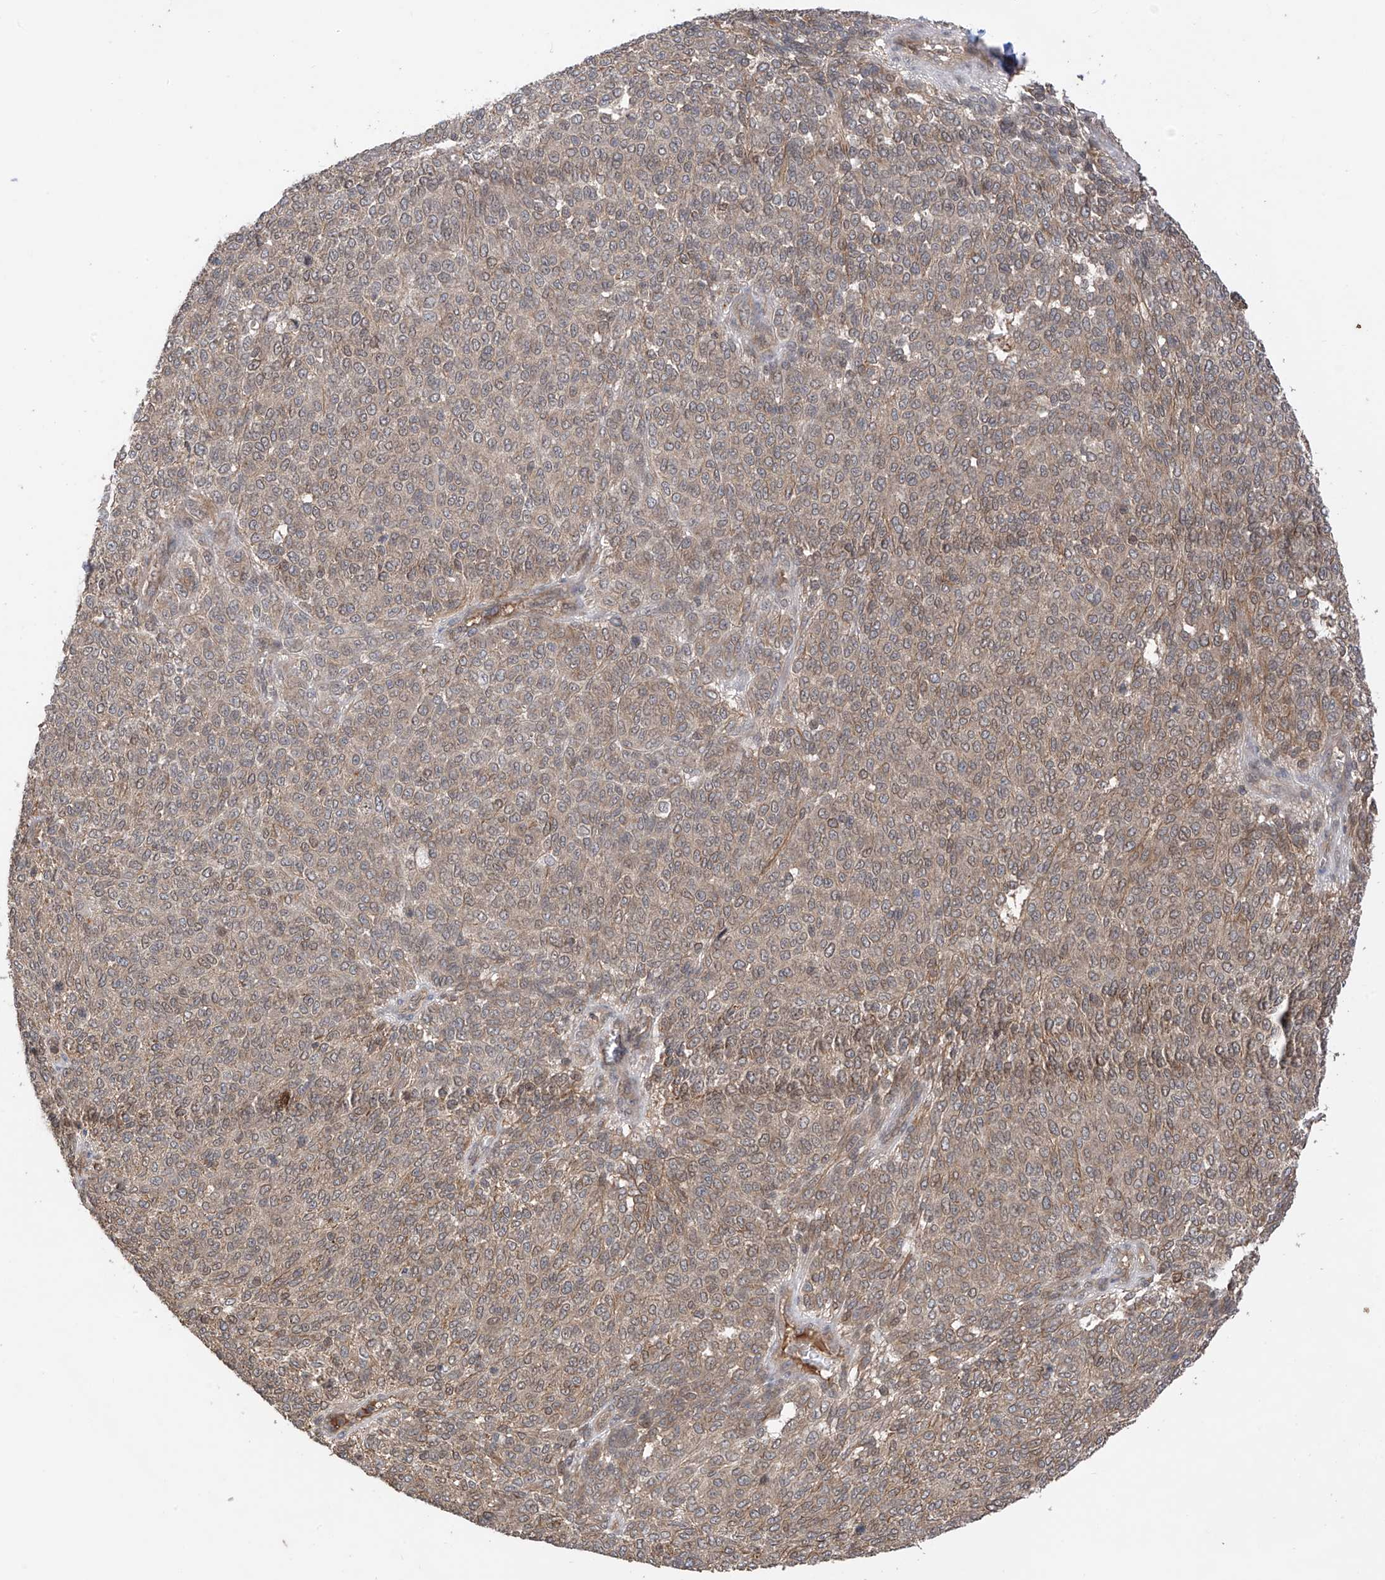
{"staining": {"intensity": "moderate", "quantity": ">75%", "location": "cytoplasmic/membranous"}, "tissue": "melanoma", "cell_type": "Tumor cells", "image_type": "cancer", "snomed": [{"axis": "morphology", "description": "Malignant melanoma, NOS"}, {"axis": "topography", "description": "Skin"}], "caption": "Protein expression analysis of human malignant melanoma reveals moderate cytoplasmic/membranous positivity in about >75% of tumor cells. The staining was performed using DAB, with brown indicating positive protein expression. Nuclei are stained blue with hematoxylin.", "gene": "RPAIN", "patient": {"sex": "male", "age": 49}}